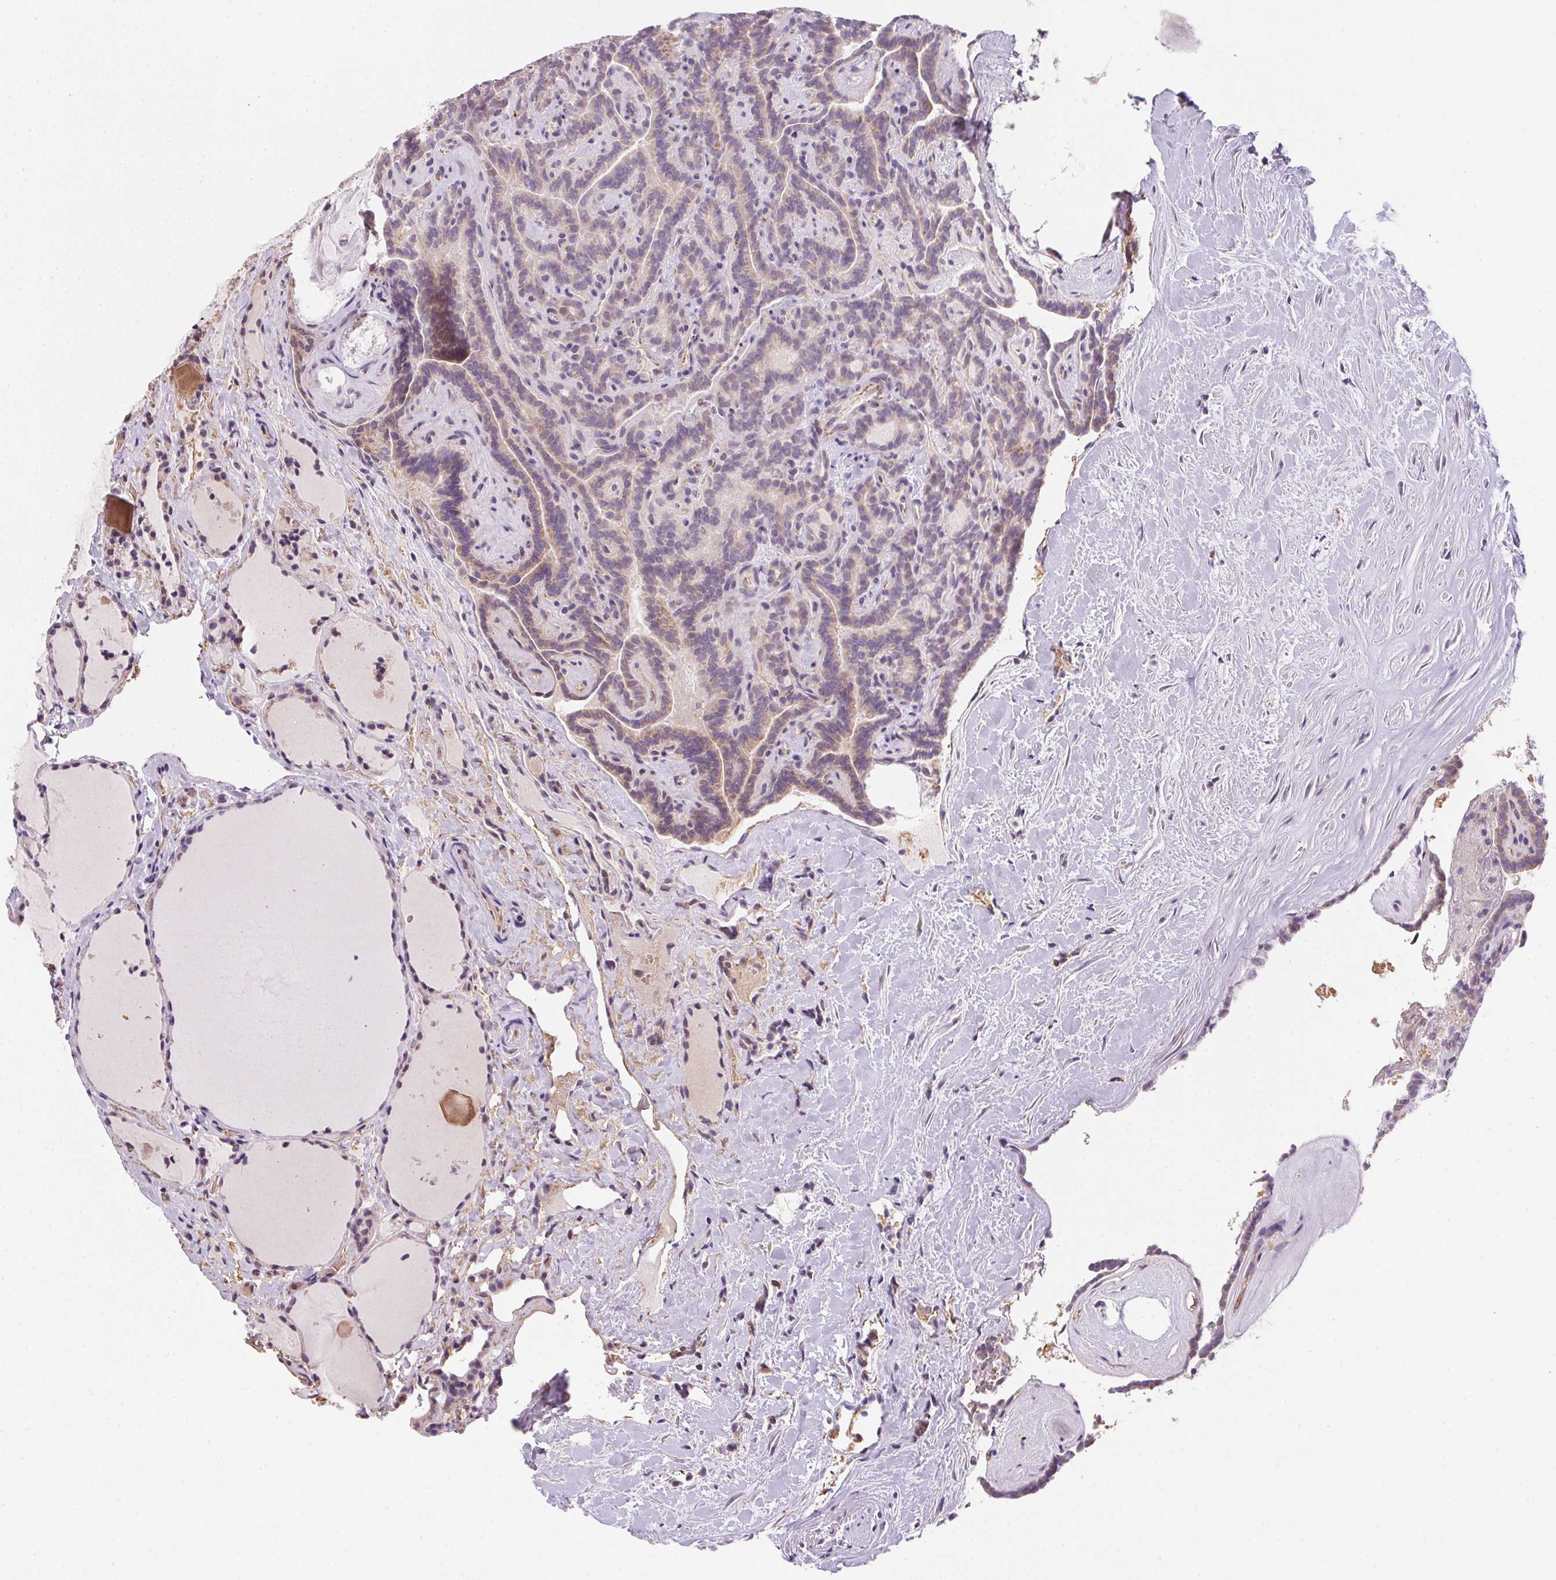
{"staining": {"intensity": "weak", "quantity": "25%-75%", "location": "cytoplasmic/membranous"}, "tissue": "thyroid cancer", "cell_type": "Tumor cells", "image_type": "cancer", "snomed": [{"axis": "morphology", "description": "Papillary adenocarcinoma, NOS"}, {"axis": "topography", "description": "Thyroid gland"}], "caption": "Approximately 25%-75% of tumor cells in thyroid cancer (papillary adenocarcinoma) show weak cytoplasmic/membranous protein staining as visualized by brown immunohistochemical staining.", "gene": "METTL13", "patient": {"sex": "female", "age": 21}}